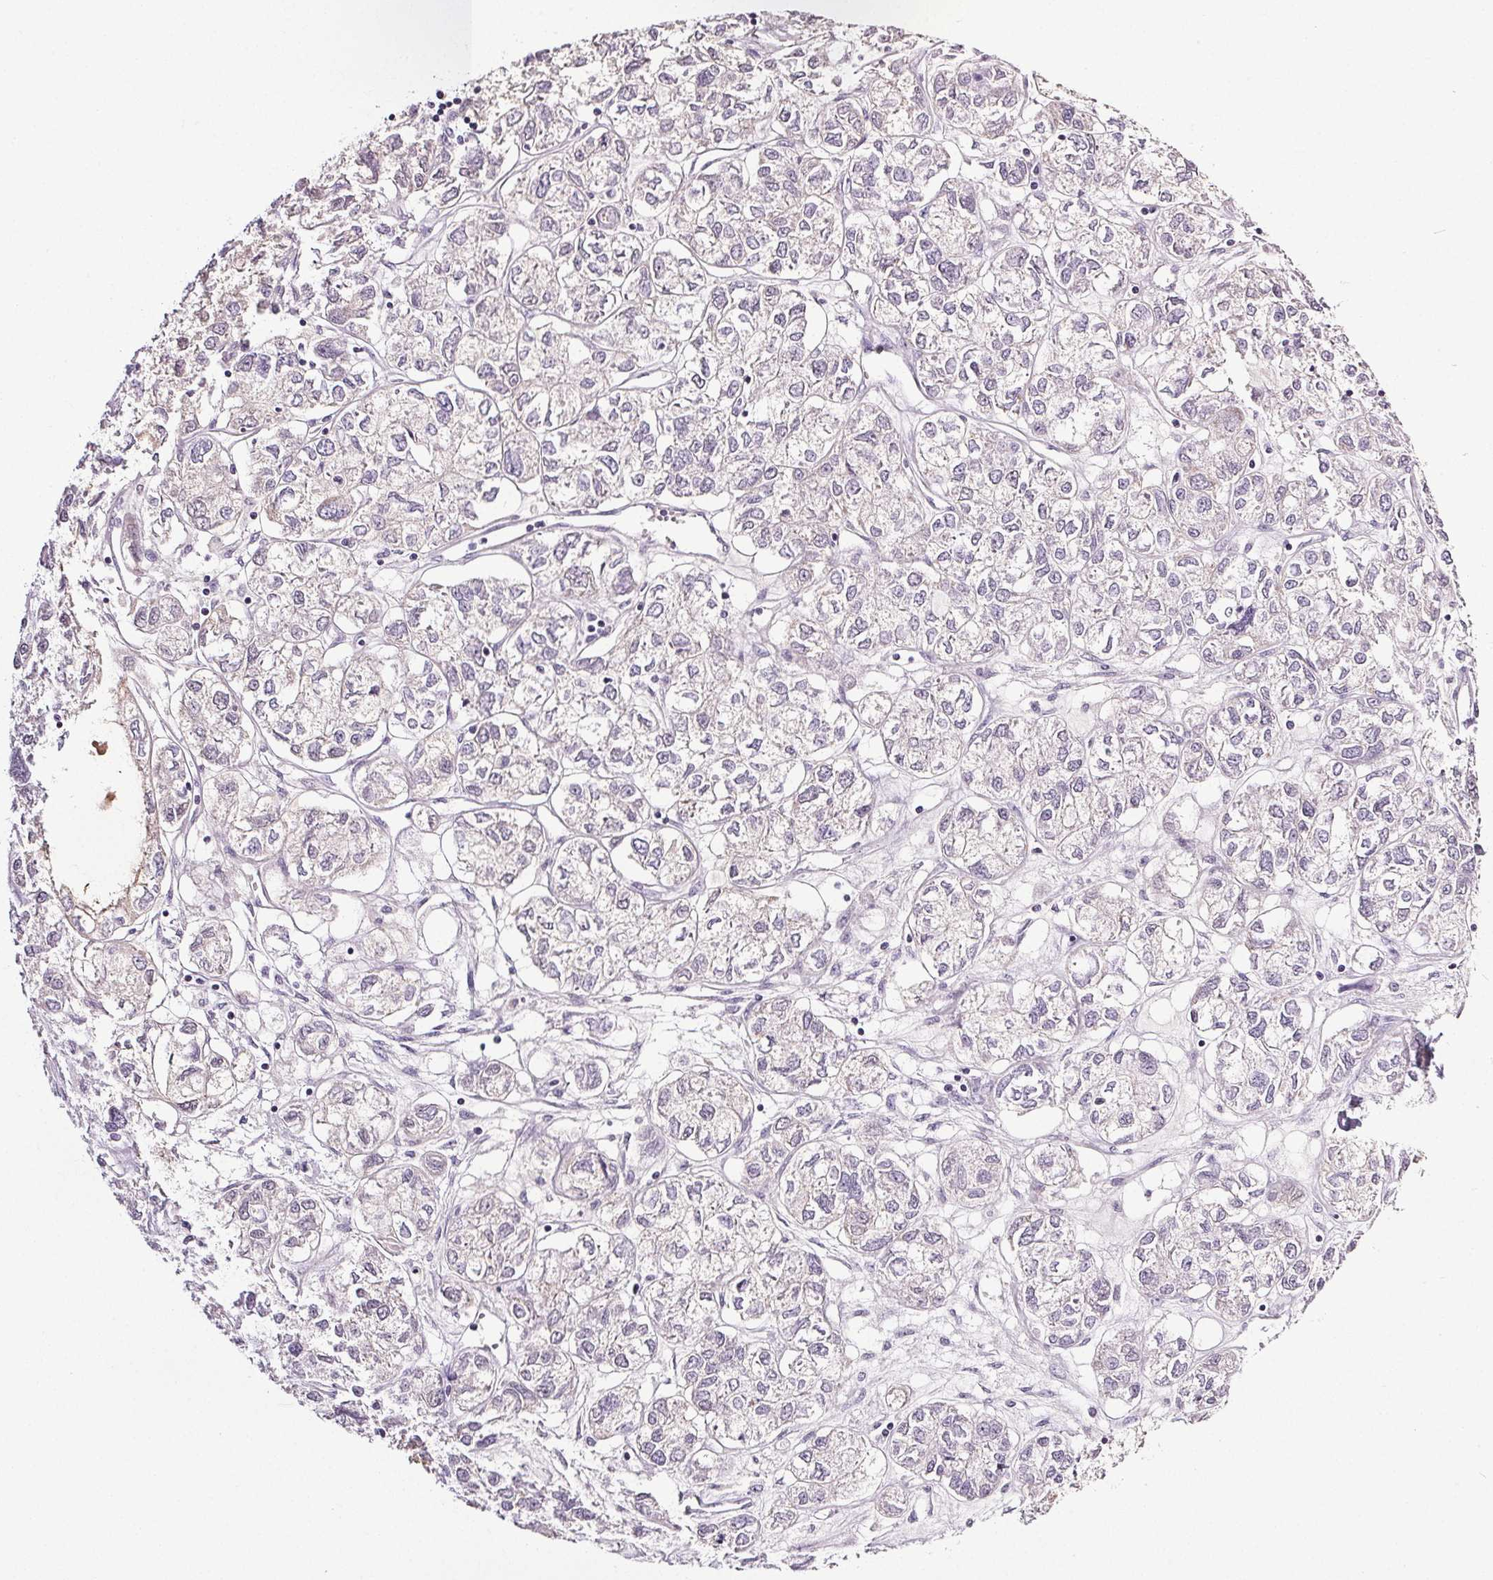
{"staining": {"intensity": "negative", "quantity": "none", "location": "none"}, "tissue": "ovarian cancer", "cell_type": "Tumor cells", "image_type": "cancer", "snomed": [{"axis": "morphology", "description": "Carcinoma, endometroid"}, {"axis": "topography", "description": "Ovary"}], "caption": "Tumor cells are negative for protein expression in human ovarian cancer. Nuclei are stained in blue.", "gene": "COL7A1", "patient": {"sex": "female", "age": 64}}